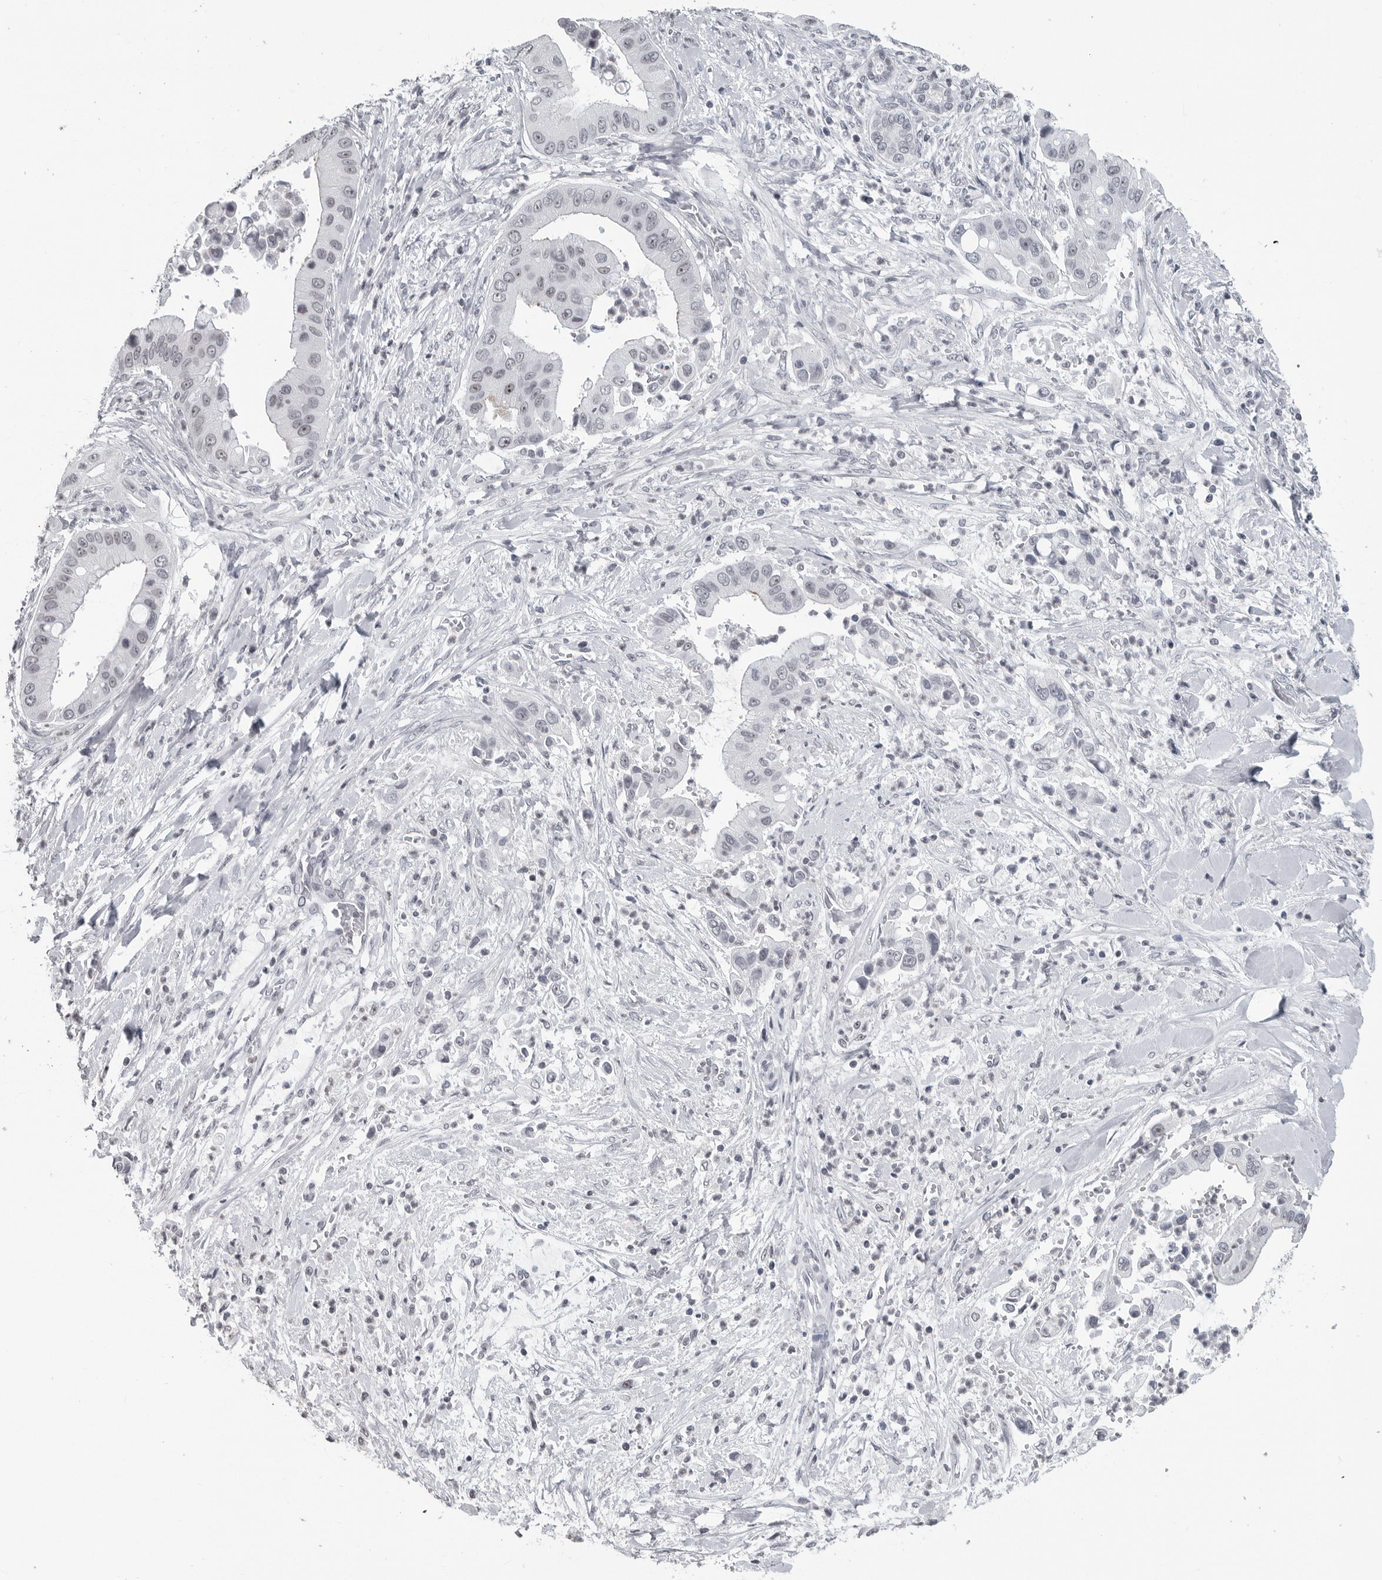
{"staining": {"intensity": "negative", "quantity": "none", "location": "none"}, "tissue": "liver cancer", "cell_type": "Tumor cells", "image_type": "cancer", "snomed": [{"axis": "morphology", "description": "Cholangiocarcinoma"}, {"axis": "topography", "description": "Liver"}], "caption": "The histopathology image displays no significant expression in tumor cells of liver cholangiocarcinoma. (DAB immunohistochemistry (IHC), high magnification).", "gene": "DDX54", "patient": {"sex": "female", "age": 54}}